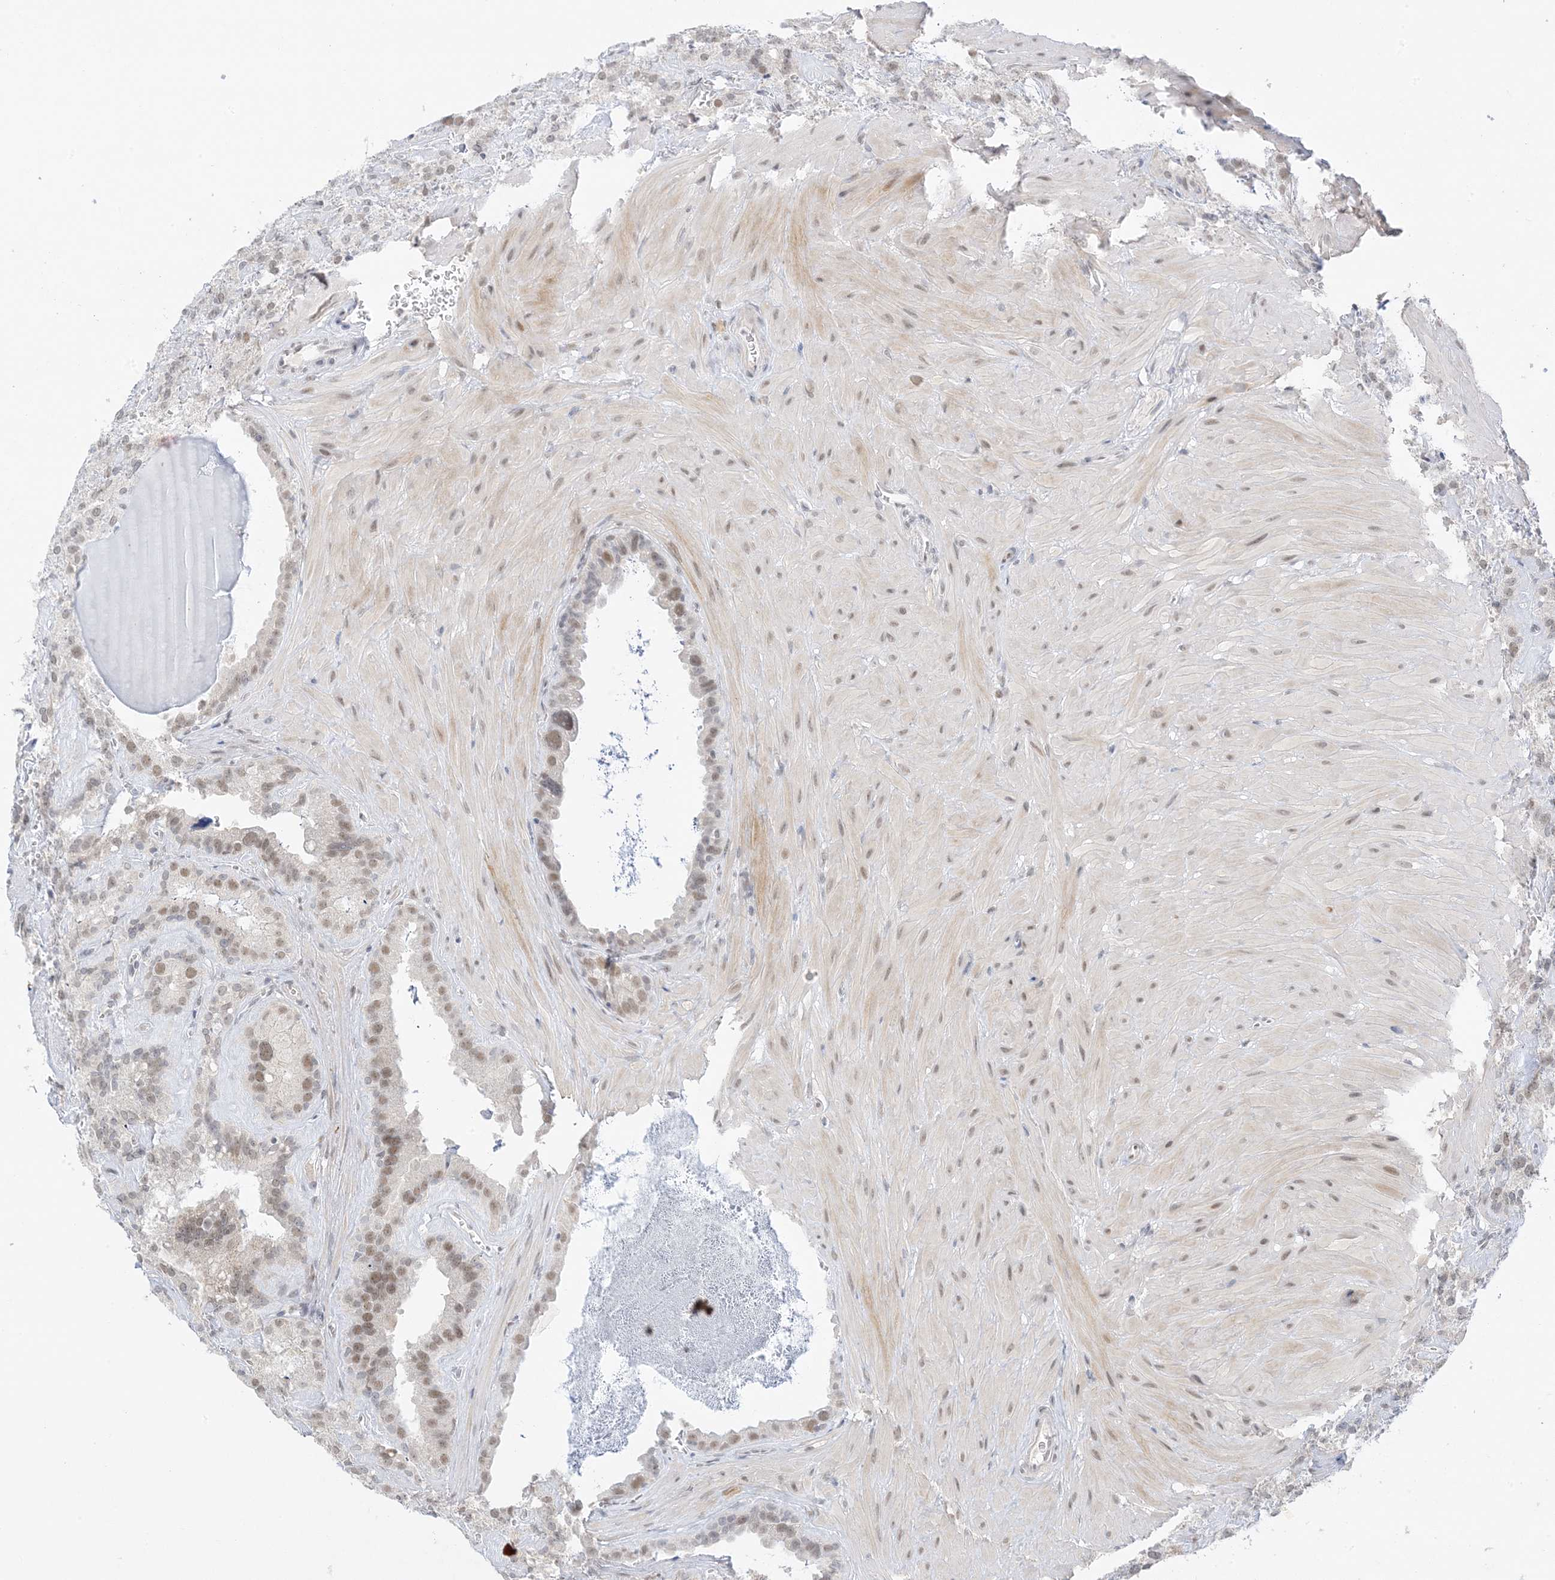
{"staining": {"intensity": "moderate", "quantity": "25%-75%", "location": "nuclear"}, "tissue": "seminal vesicle", "cell_type": "Glandular cells", "image_type": "normal", "snomed": [{"axis": "morphology", "description": "Normal tissue, NOS"}, {"axis": "topography", "description": "Prostate"}, {"axis": "topography", "description": "Seminal veicle"}], "caption": "Immunohistochemistry (DAB (3,3'-diaminobenzidine)) staining of unremarkable seminal vesicle demonstrates moderate nuclear protein expression in approximately 25%-75% of glandular cells. (DAB (3,3'-diaminobenzidine) IHC with brightfield microscopy, high magnification).", "gene": "MSL3", "patient": {"sex": "male", "age": 59}}